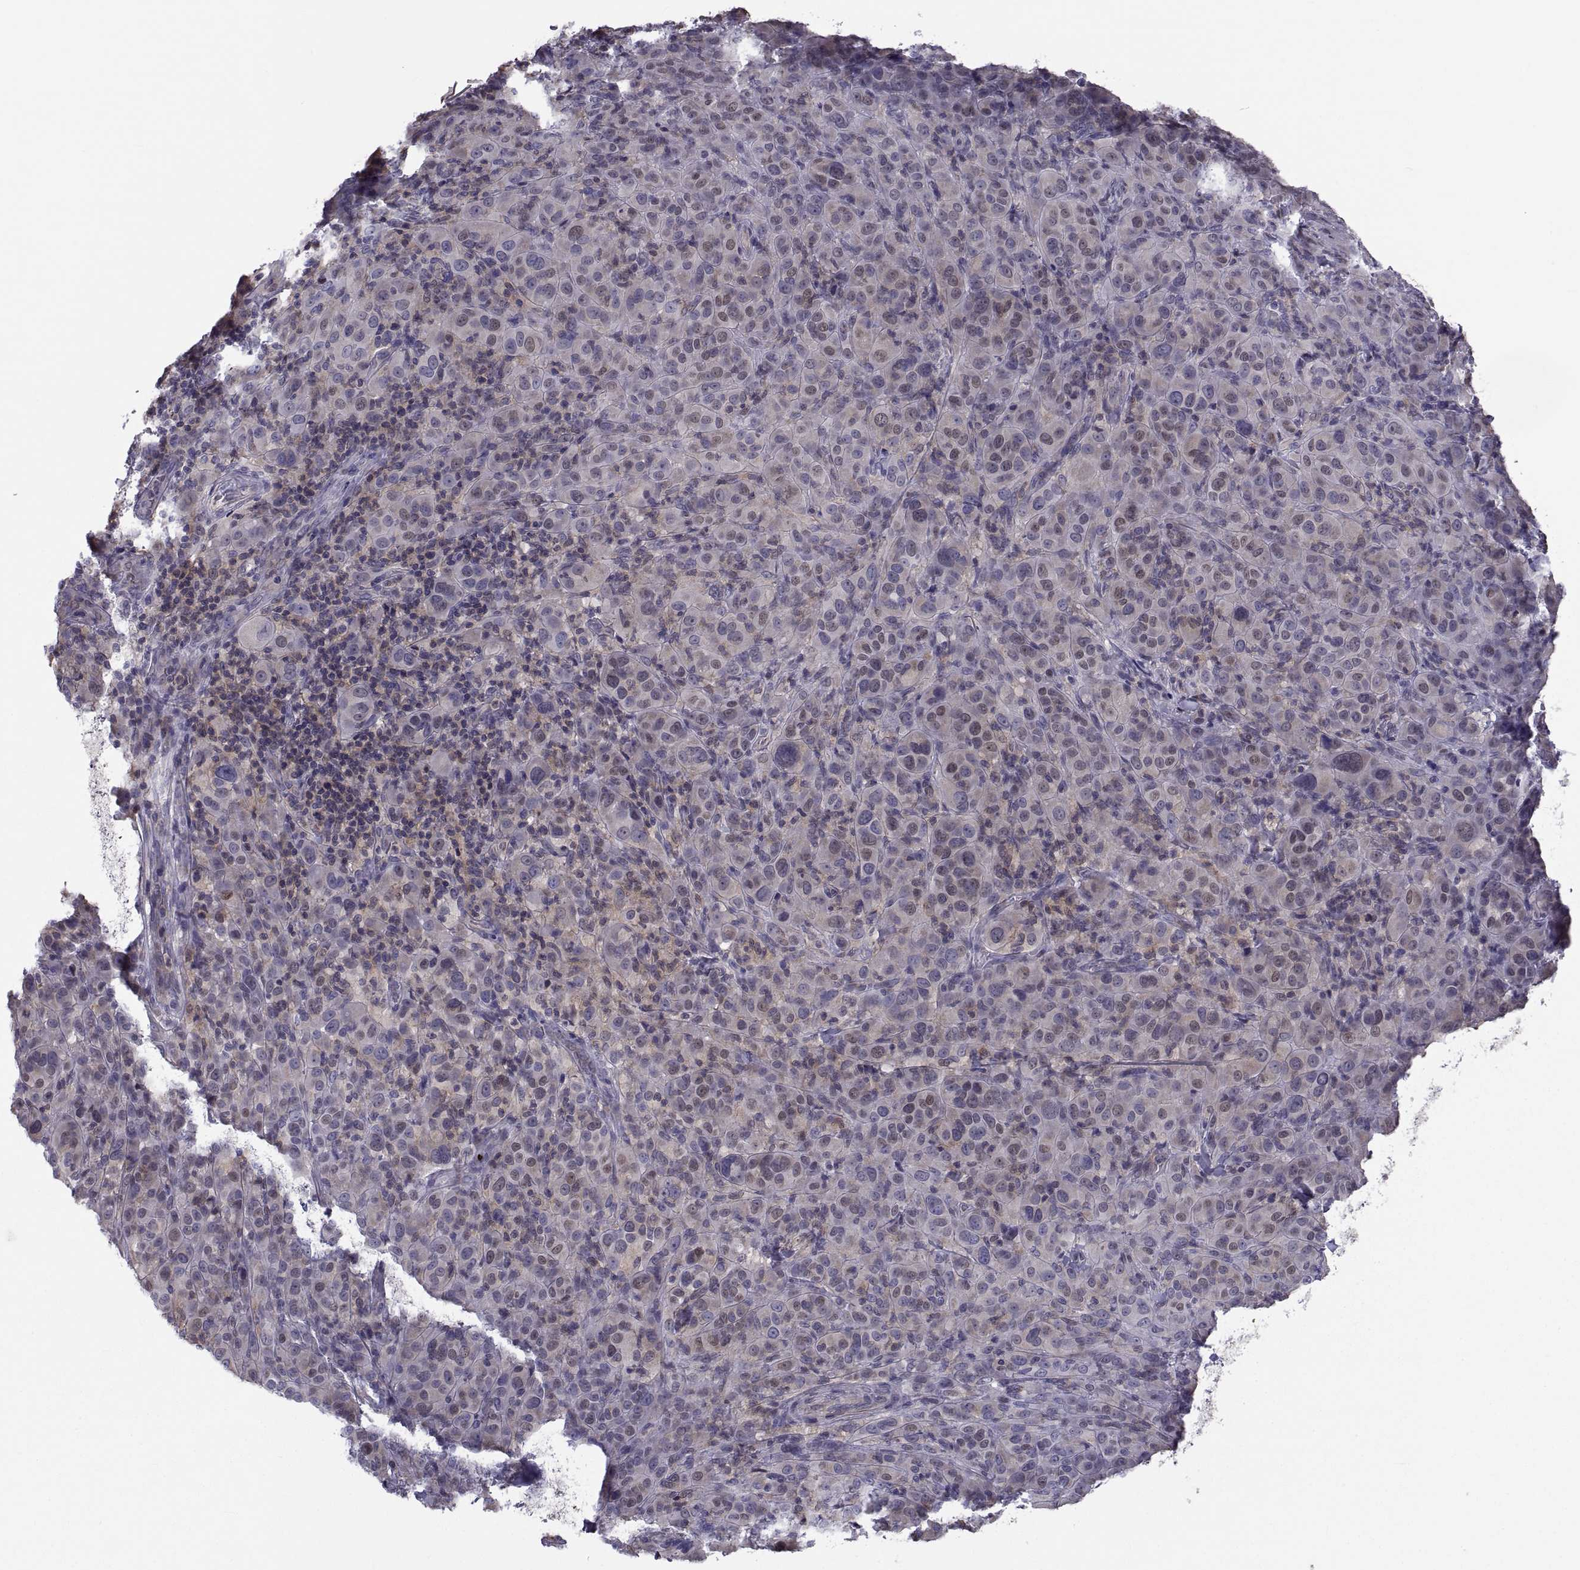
{"staining": {"intensity": "weak", "quantity": "<25%", "location": "cytoplasmic/membranous"}, "tissue": "melanoma", "cell_type": "Tumor cells", "image_type": "cancer", "snomed": [{"axis": "morphology", "description": "Malignant melanoma, NOS"}, {"axis": "topography", "description": "Skin"}], "caption": "A photomicrograph of human malignant melanoma is negative for staining in tumor cells. Nuclei are stained in blue.", "gene": "ANO1", "patient": {"sex": "female", "age": 87}}